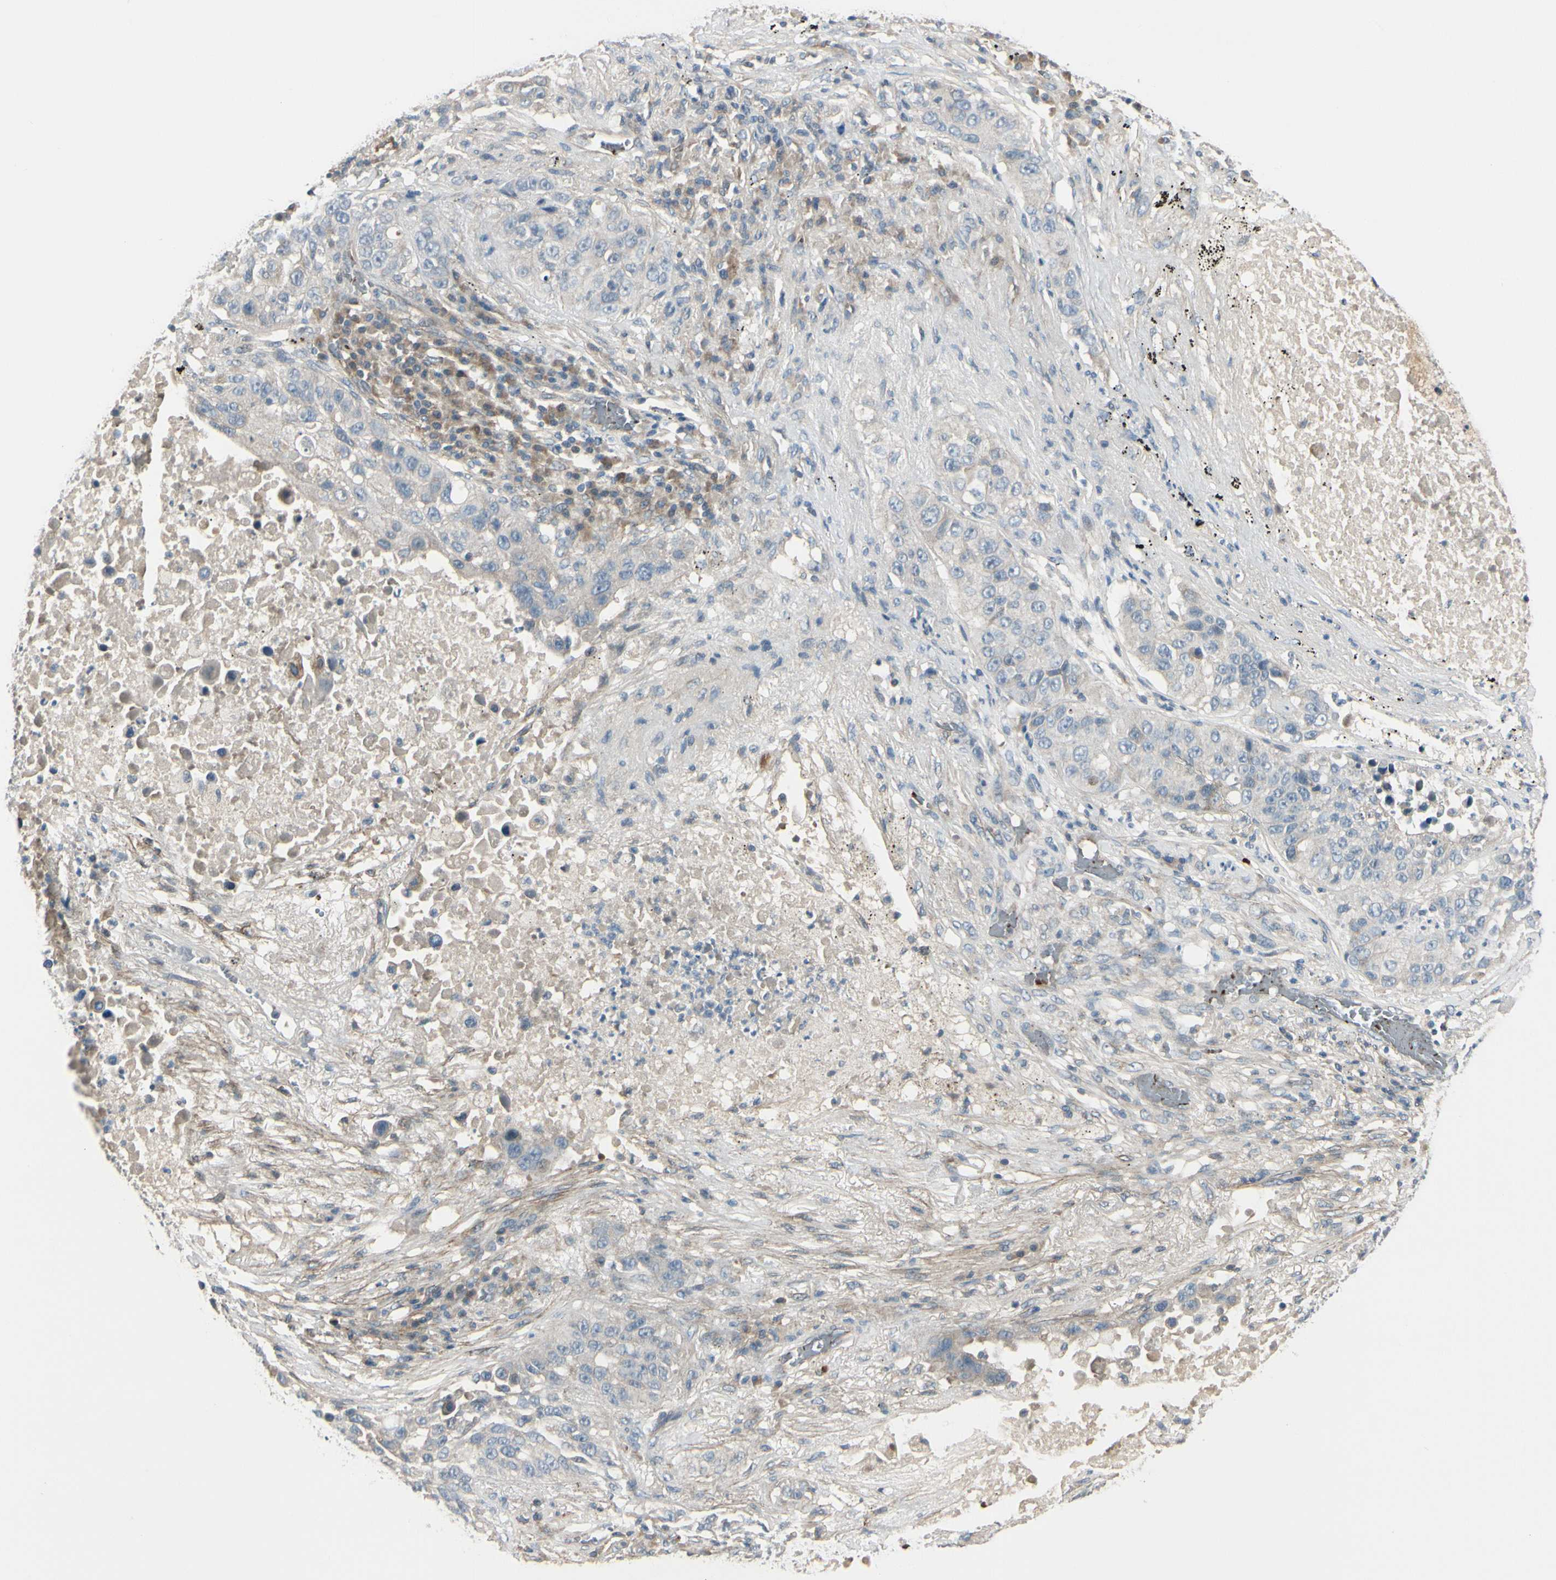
{"staining": {"intensity": "negative", "quantity": "none", "location": "none"}, "tissue": "lung cancer", "cell_type": "Tumor cells", "image_type": "cancer", "snomed": [{"axis": "morphology", "description": "Squamous cell carcinoma, NOS"}, {"axis": "topography", "description": "Lung"}], "caption": "This is an immunohistochemistry (IHC) micrograph of squamous cell carcinoma (lung). There is no expression in tumor cells.", "gene": "PPP3CB", "patient": {"sex": "male", "age": 57}}